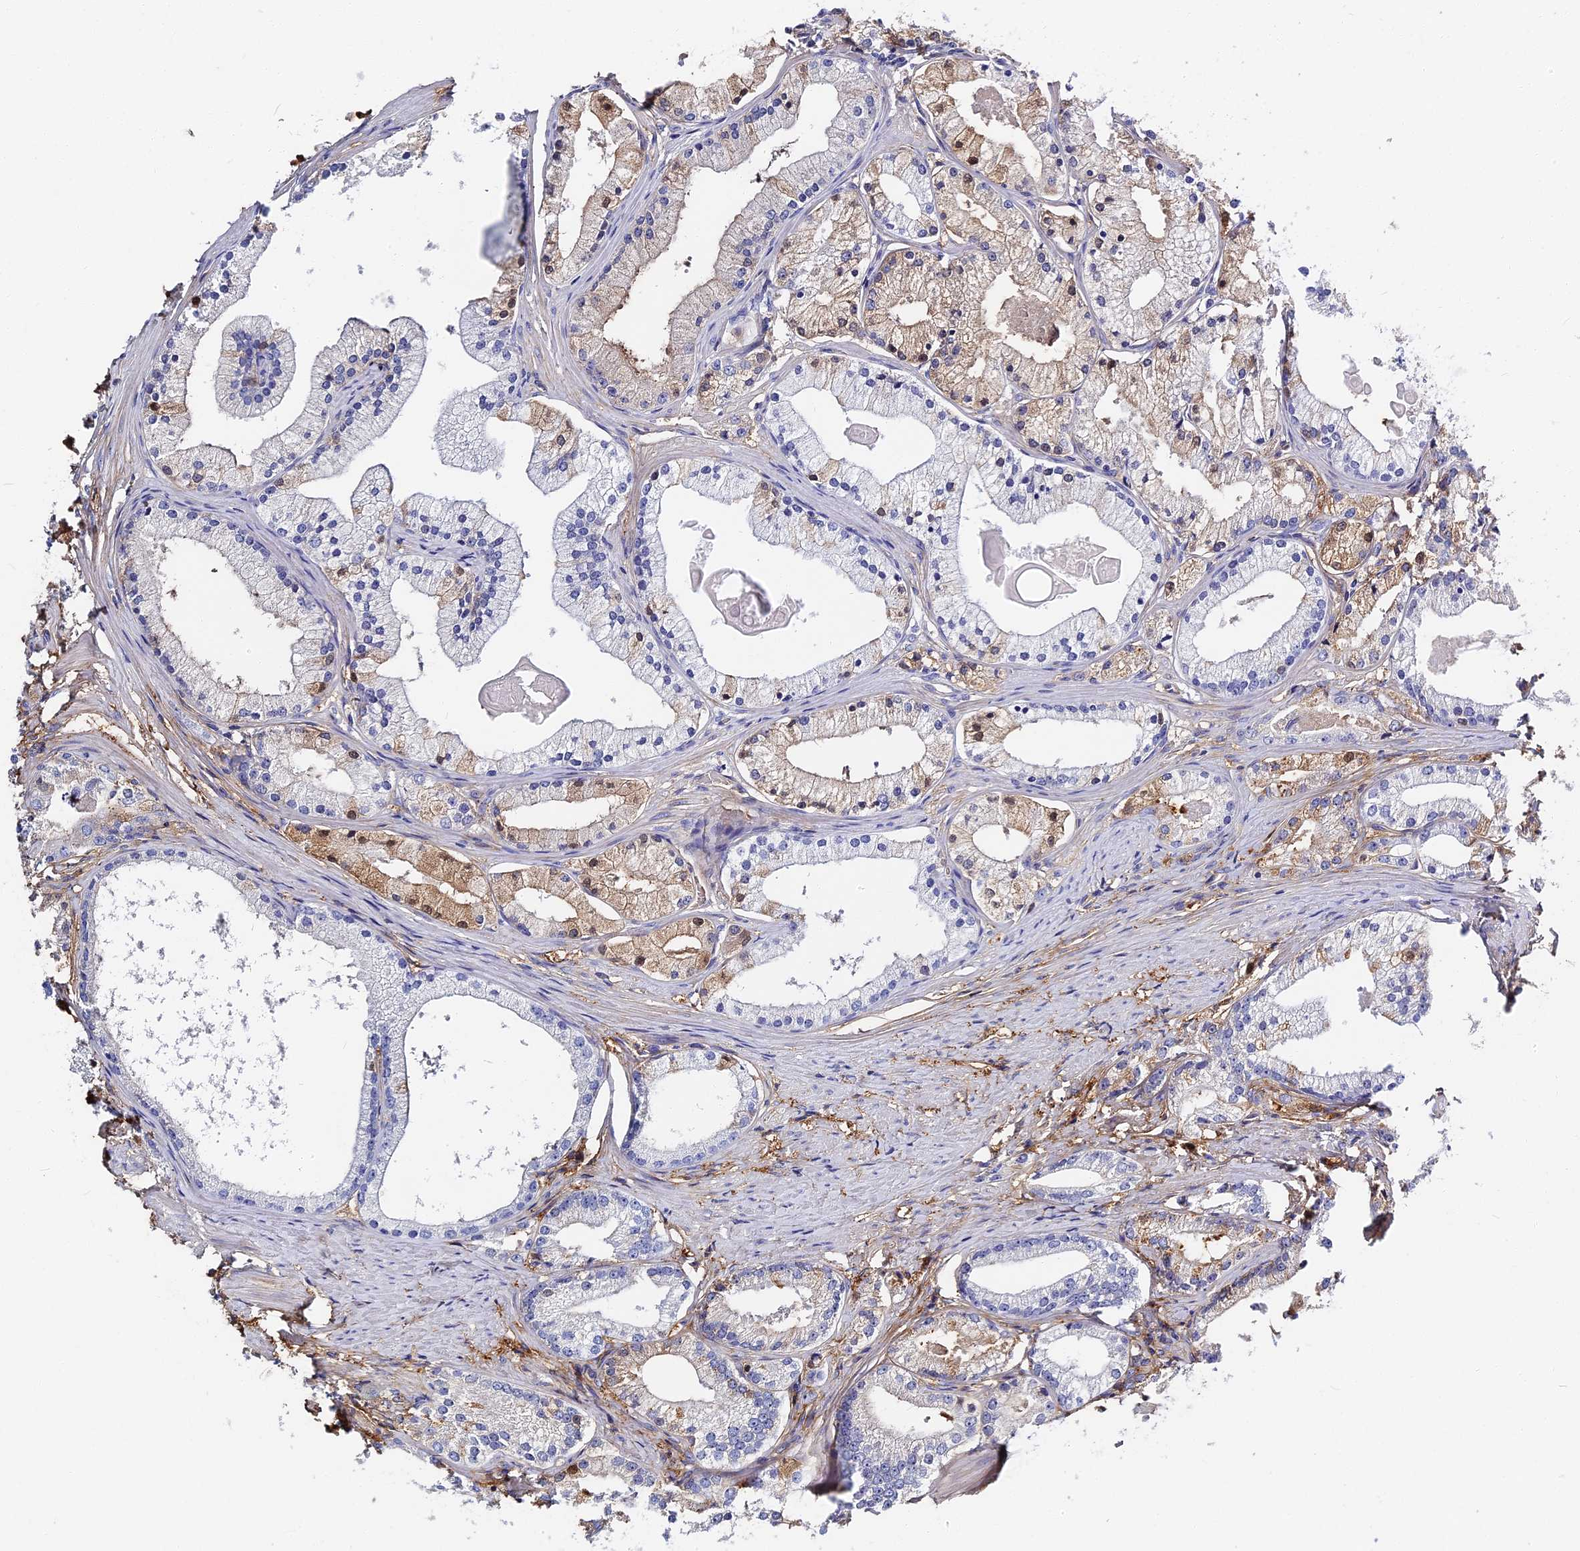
{"staining": {"intensity": "weak", "quantity": "<25%", "location": "cytoplasmic/membranous"}, "tissue": "prostate cancer", "cell_type": "Tumor cells", "image_type": "cancer", "snomed": [{"axis": "morphology", "description": "Adenocarcinoma, Low grade"}, {"axis": "topography", "description": "Prostate"}], "caption": "The histopathology image demonstrates no staining of tumor cells in prostate cancer (low-grade adenocarcinoma).", "gene": "ITIH1", "patient": {"sex": "male", "age": 57}}